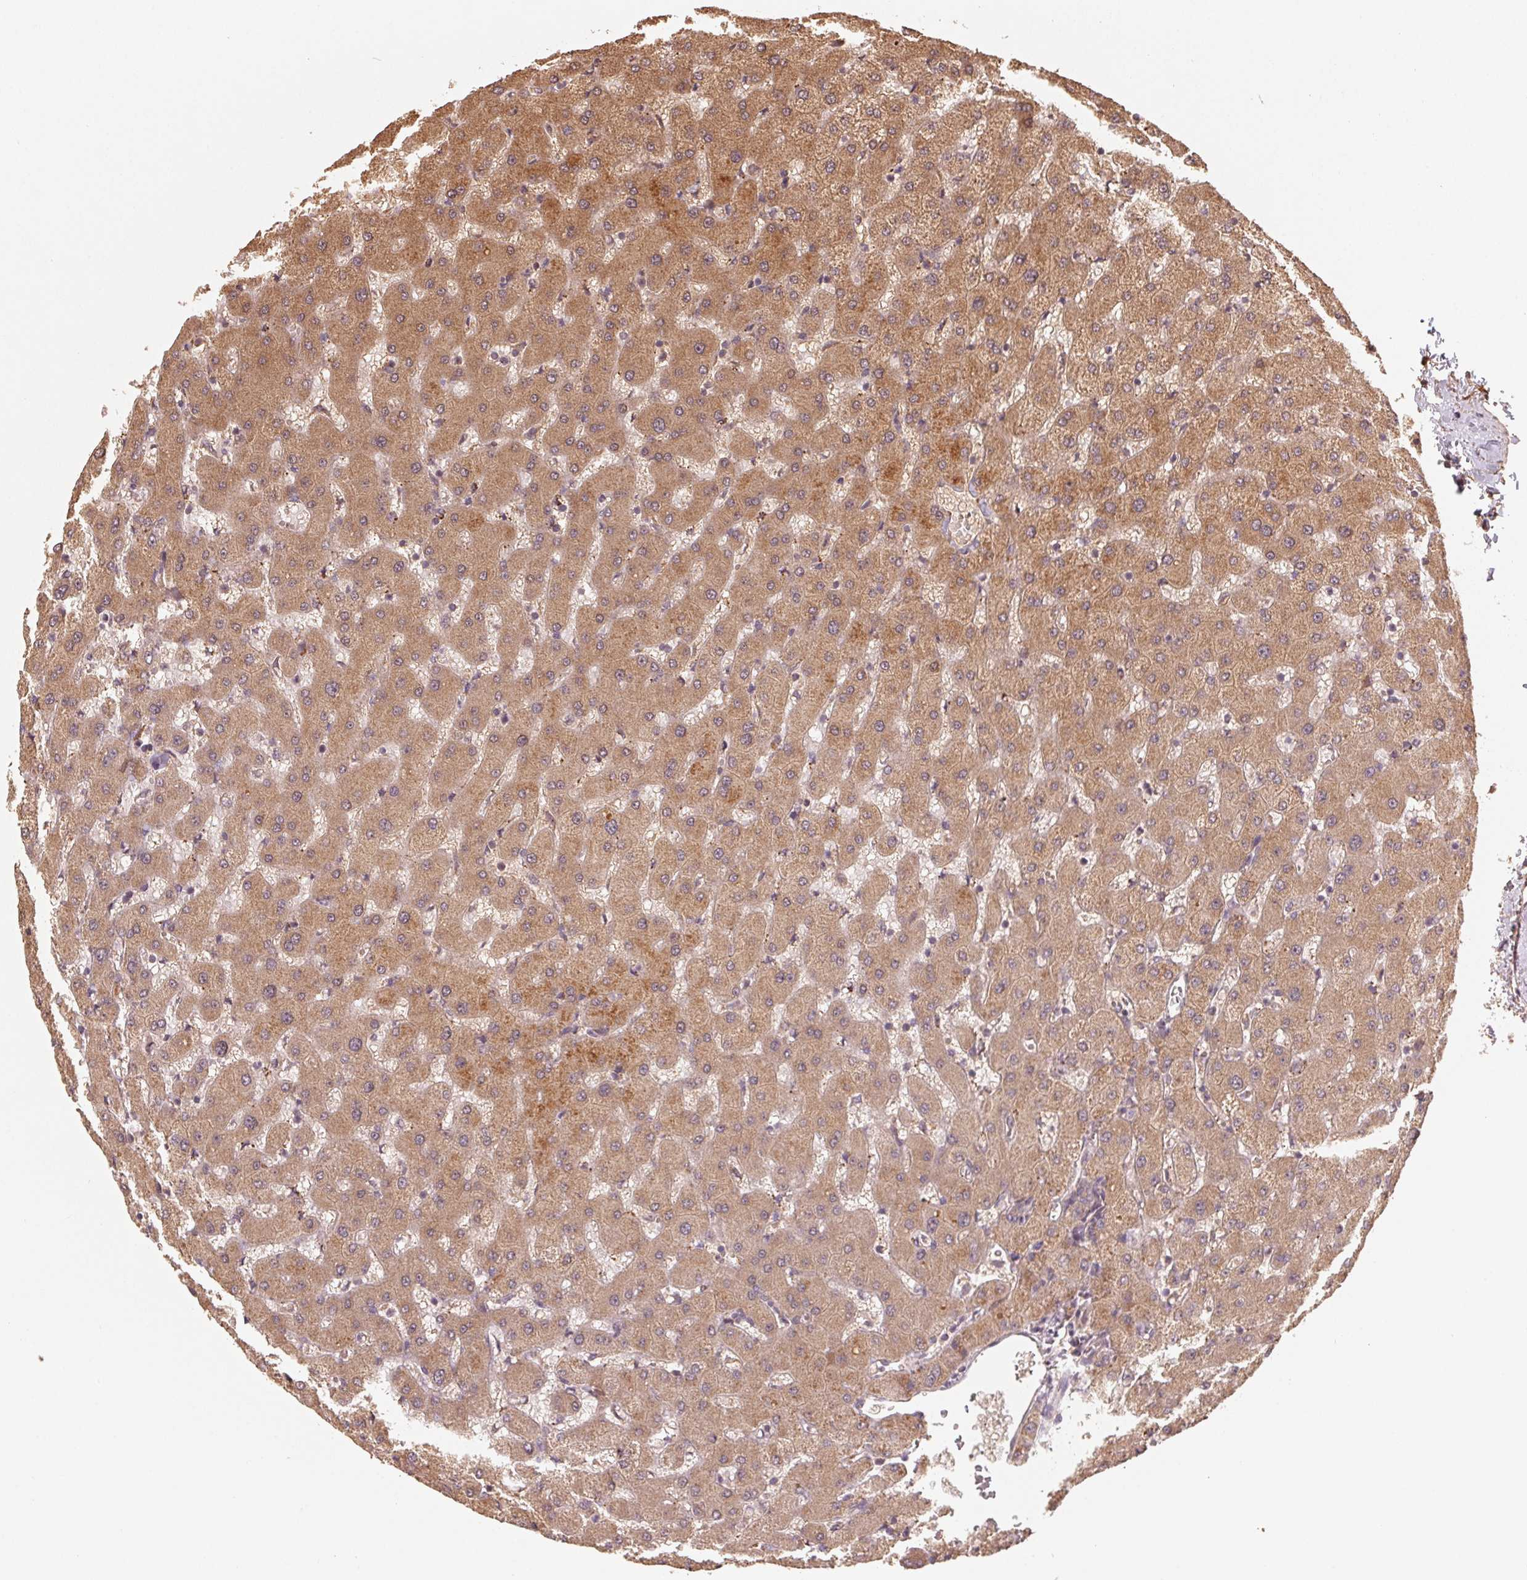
{"staining": {"intensity": "moderate", "quantity": ">75%", "location": "cytoplasmic/membranous"}, "tissue": "liver", "cell_type": "Cholangiocytes", "image_type": "normal", "snomed": [{"axis": "morphology", "description": "Normal tissue, NOS"}, {"axis": "topography", "description": "Liver"}], "caption": "Unremarkable liver was stained to show a protein in brown. There is medium levels of moderate cytoplasmic/membranous positivity in about >75% of cholangiocytes. The staining is performed using DAB (3,3'-diaminobenzidine) brown chromogen to label protein expression. The nuclei are counter-stained blue using hematoxylin.", "gene": "WBP2", "patient": {"sex": "female", "age": 63}}